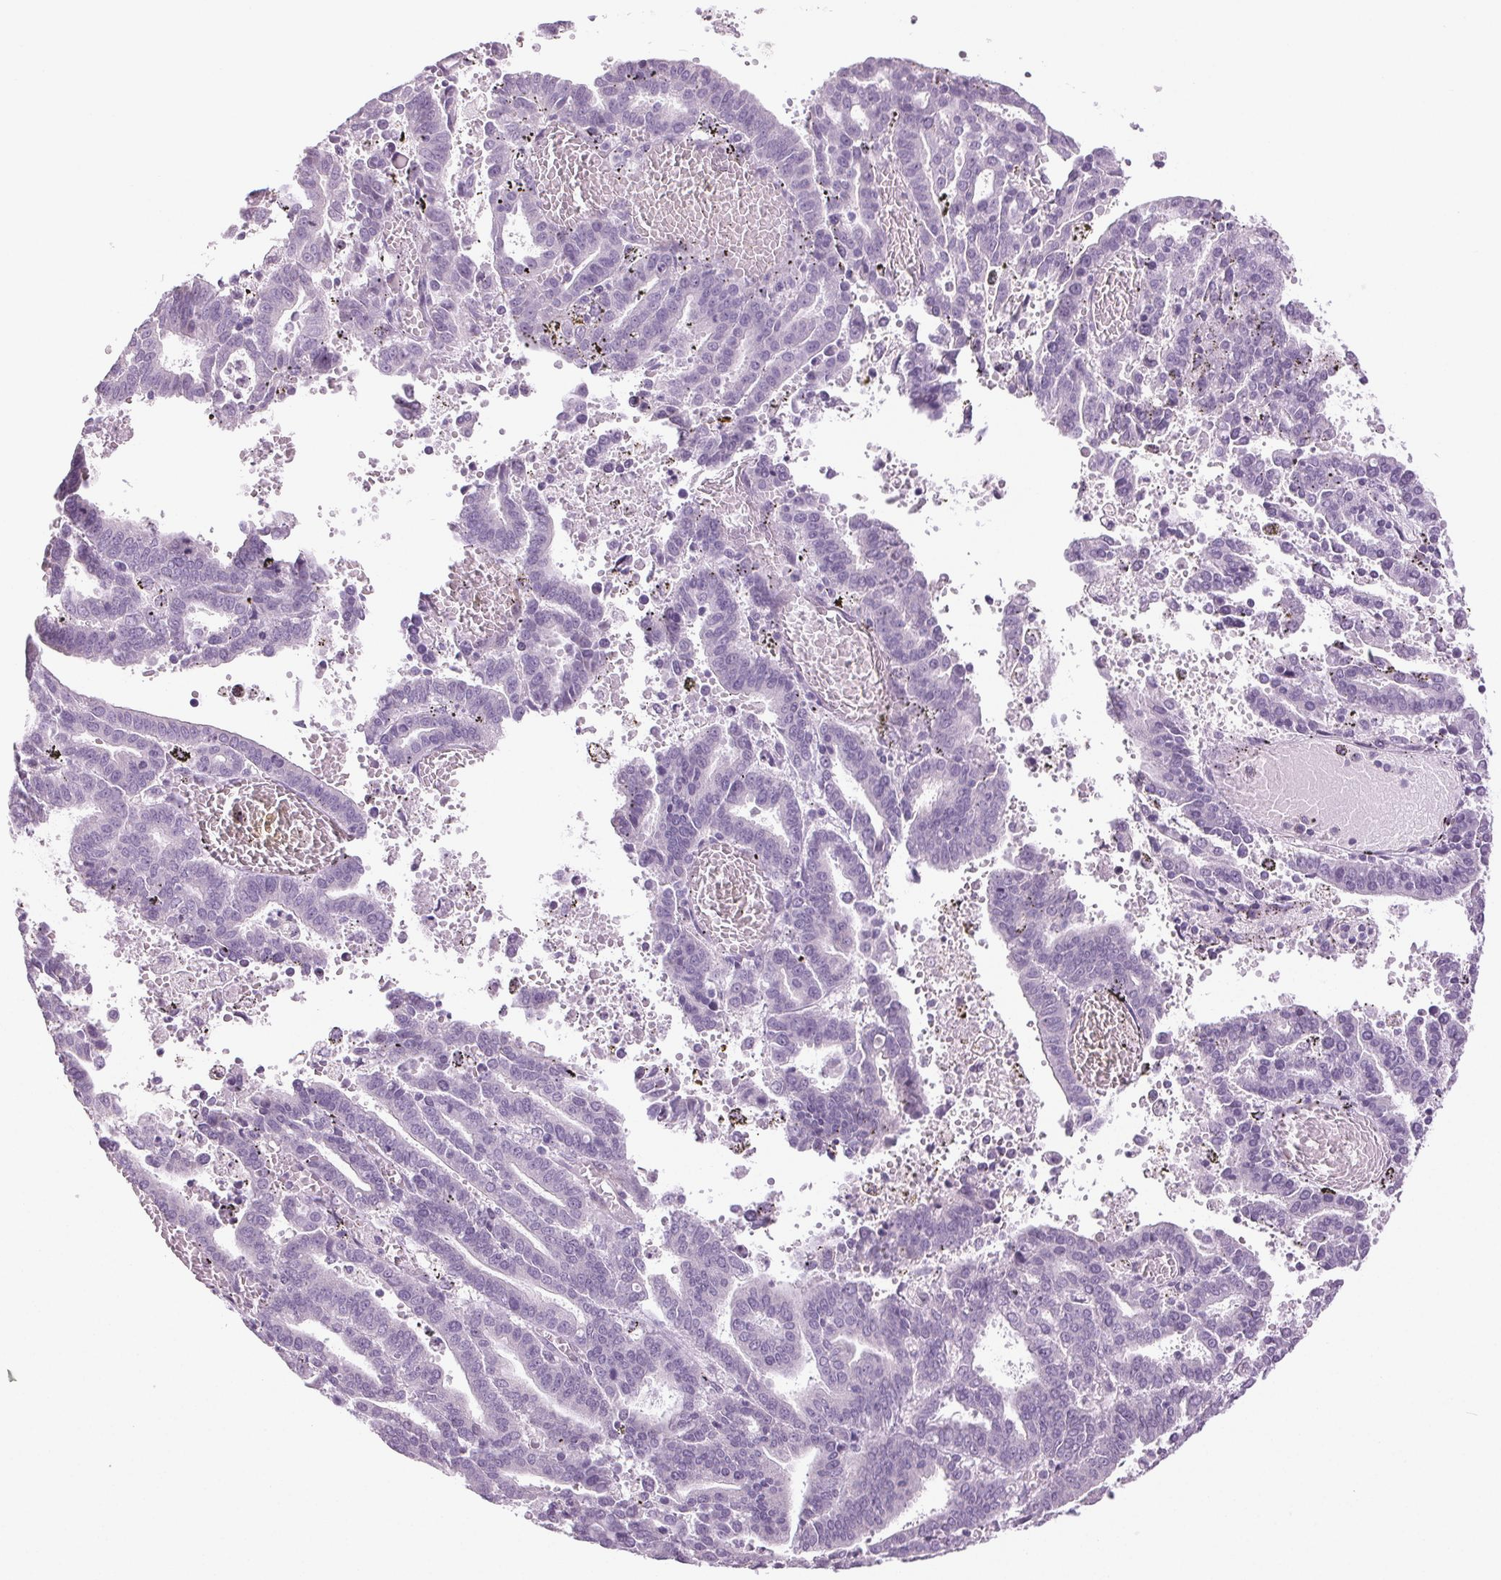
{"staining": {"intensity": "negative", "quantity": "none", "location": "none"}, "tissue": "endometrial cancer", "cell_type": "Tumor cells", "image_type": "cancer", "snomed": [{"axis": "morphology", "description": "Adenocarcinoma, NOS"}, {"axis": "topography", "description": "Uterus"}], "caption": "Endometrial cancer (adenocarcinoma) stained for a protein using immunohistochemistry (IHC) shows no staining tumor cells.", "gene": "DNAJC6", "patient": {"sex": "female", "age": 83}}